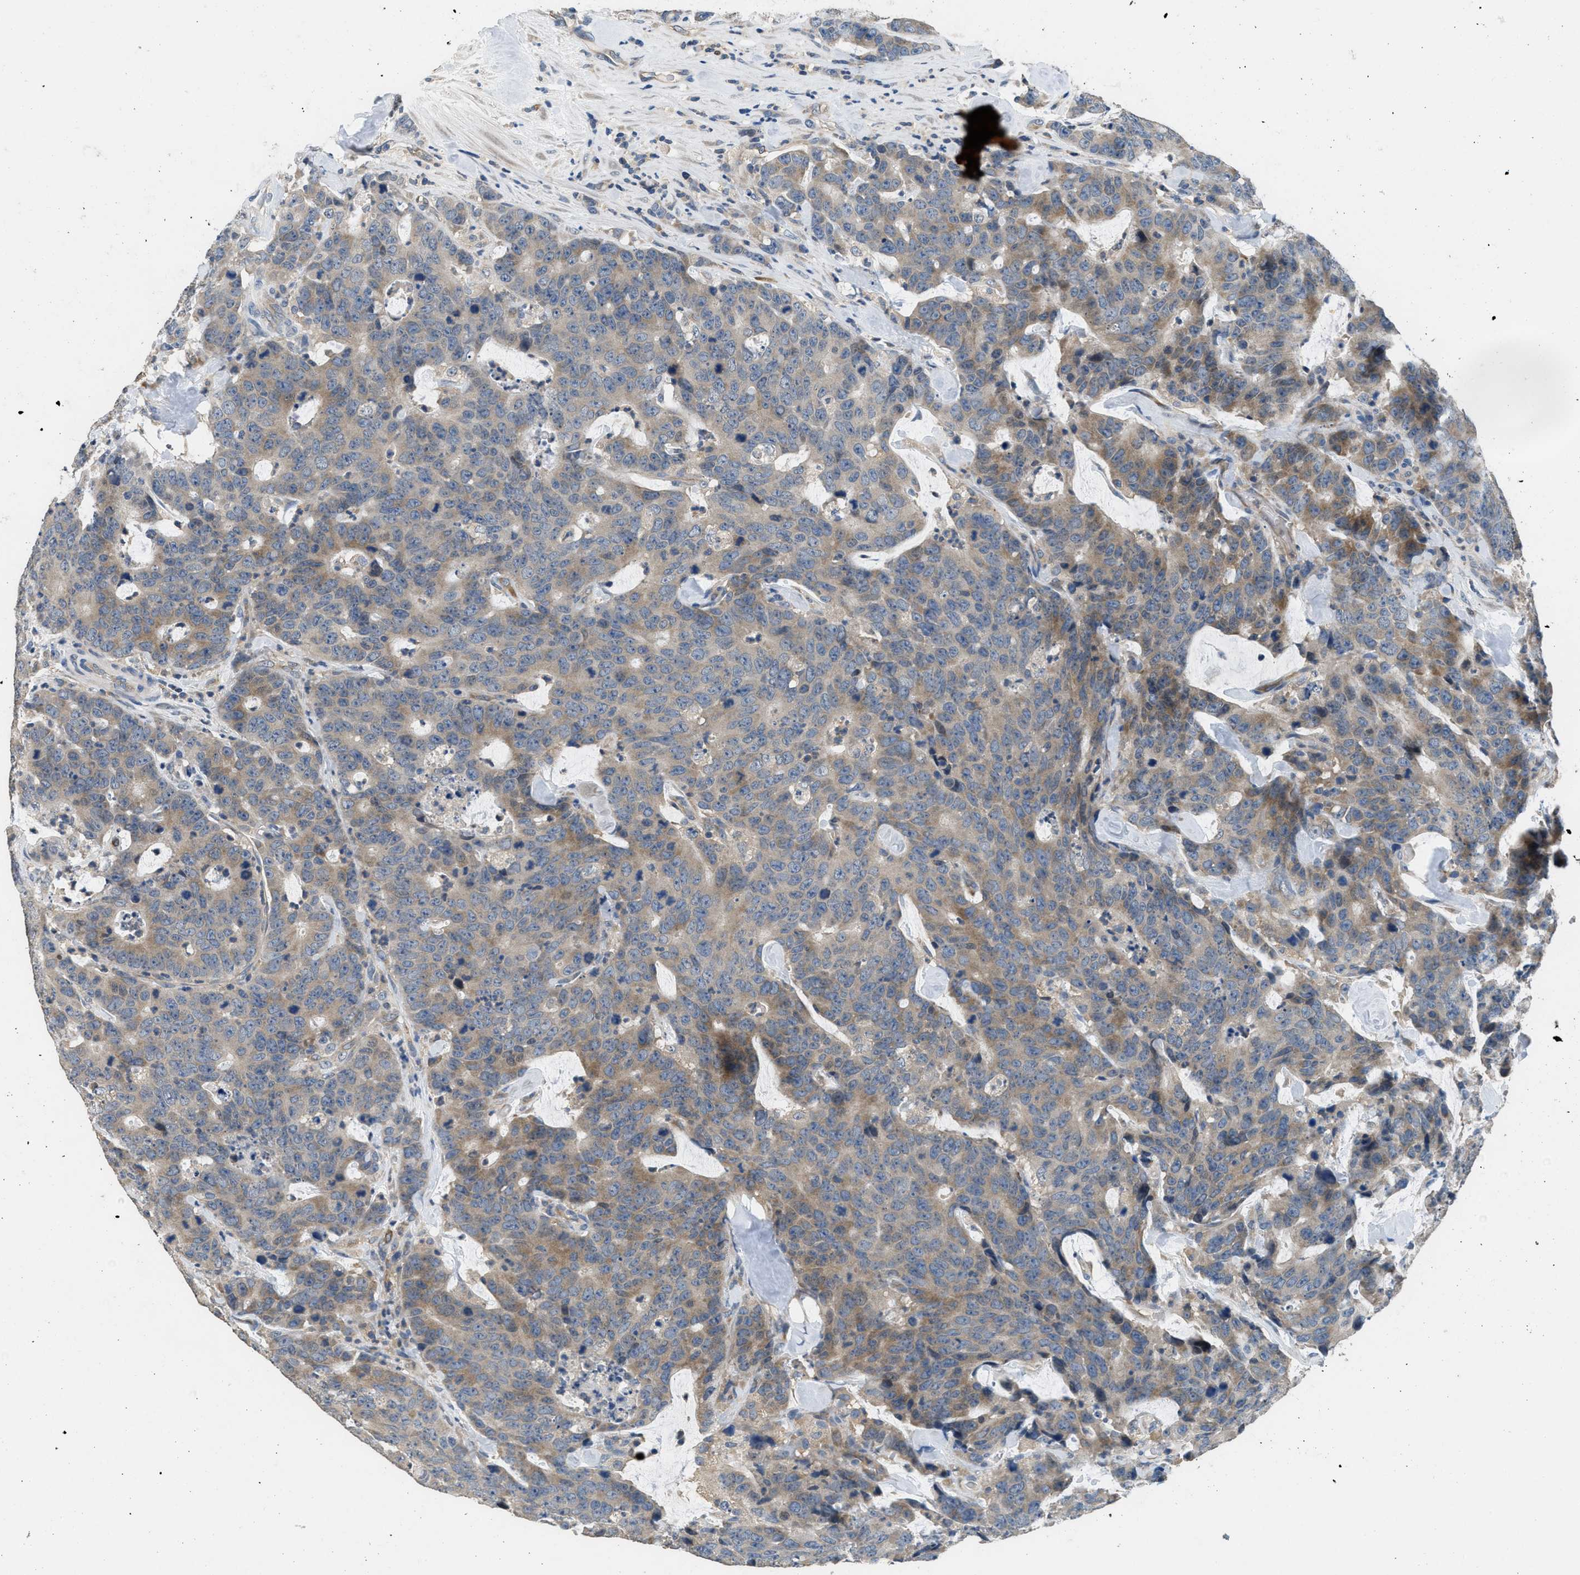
{"staining": {"intensity": "moderate", "quantity": ">75%", "location": "cytoplasmic/membranous"}, "tissue": "colorectal cancer", "cell_type": "Tumor cells", "image_type": "cancer", "snomed": [{"axis": "morphology", "description": "Adenocarcinoma, NOS"}, {"axis": "topography", "description": "Colon"}], "caption": "Immunohistochemistry histopathology image of neoplastic tissue: colorectal cancer (adenocarcinoma) stained using immunohistochemistry (IHC) shows medium levels of moderate protein expression localized specifically in the cytoplasmic/membranous of tumor cells, appearing as a cytoplasmic/membranous brown color.", "gene": "DGKE", "patient": {"sex": "female", "age": 86}}